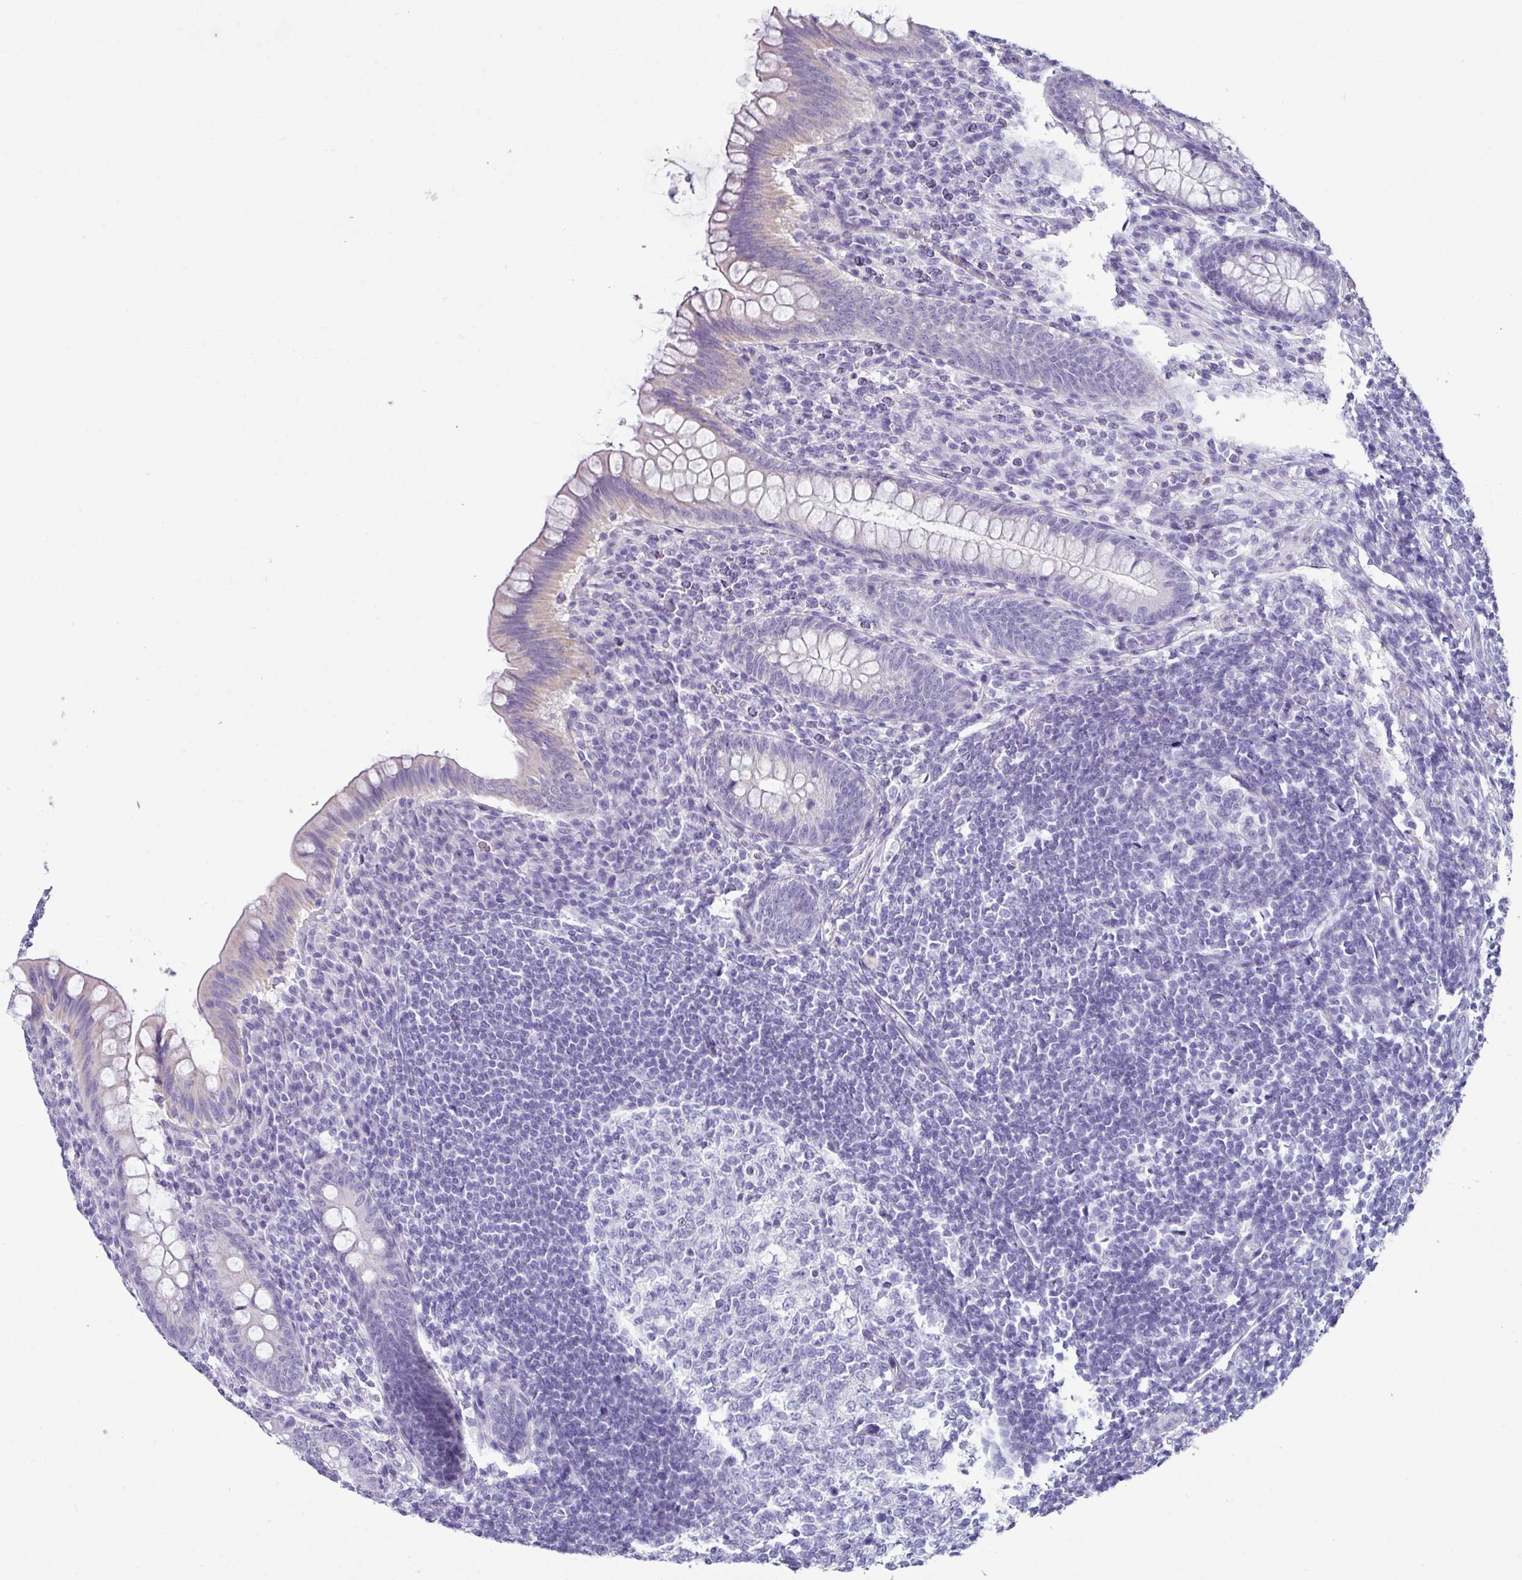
{"staining": {"intensity": "negative", "quantity": "none", "location": "none"}, "tissue": "appendix", "cell_type": "Glandular cells", "image_type": "normal", "snomed": [{"axis": "morphology", "description": "Normal tissue, NOS"}, {"axis": "topography", "description": "Appendix"}], "caption": "Protein analysis of benign appendix exhibits no significant staining in glandular cells.", "gene": "VCX2", "patient": {"sex": "female", "age": 33}}